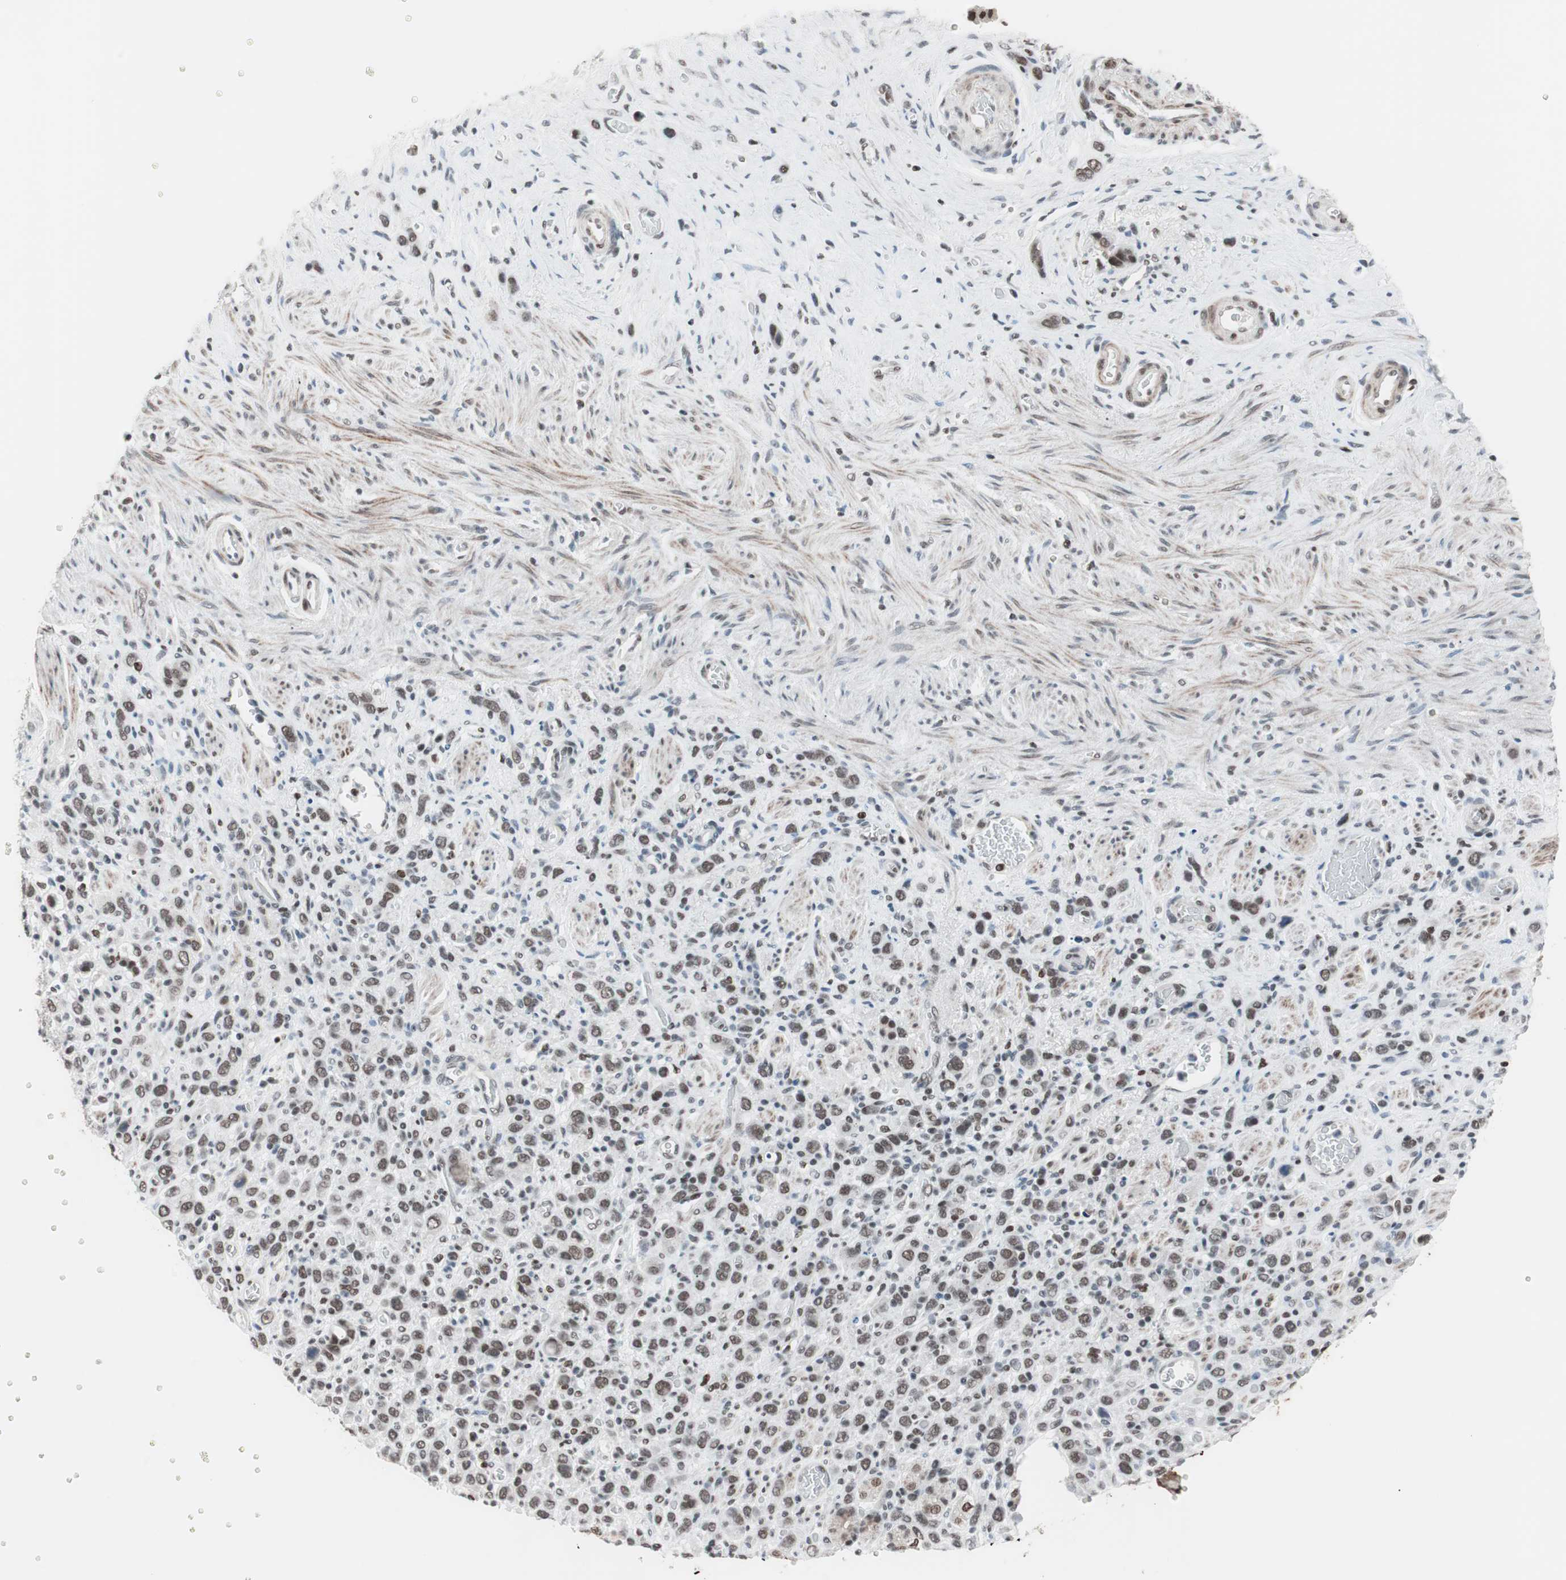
{"staining": {"intensity": "weak", "quantity": "25%-75%", "location": "nuclear"}, "tissue": "stomach cancer", "cell_type": "Tumor cells", "image_type": "cancer", "snomed": [{"axis": "morphology", "description": "Normal tissue, NOS"}, {"axis": "morphology", "description": "Adenocarcinoma, NOS"}, {"axis": "morphology", "description": "Adenocarcinoma, High grade"}, {"axis": "topography", "description": "Stomach, upper"}, {"axis": "topography", "description": "Stomach"}], "caption": "Immunohistochemistry (IHC) (DAB) staining of adenocarcinoma (stomach) demonstrates weak nuclear protein expression in about 25%-75% of tumor cells.", "gene": "ARID1A", "patient": {"sex": "female", "age": 65}}